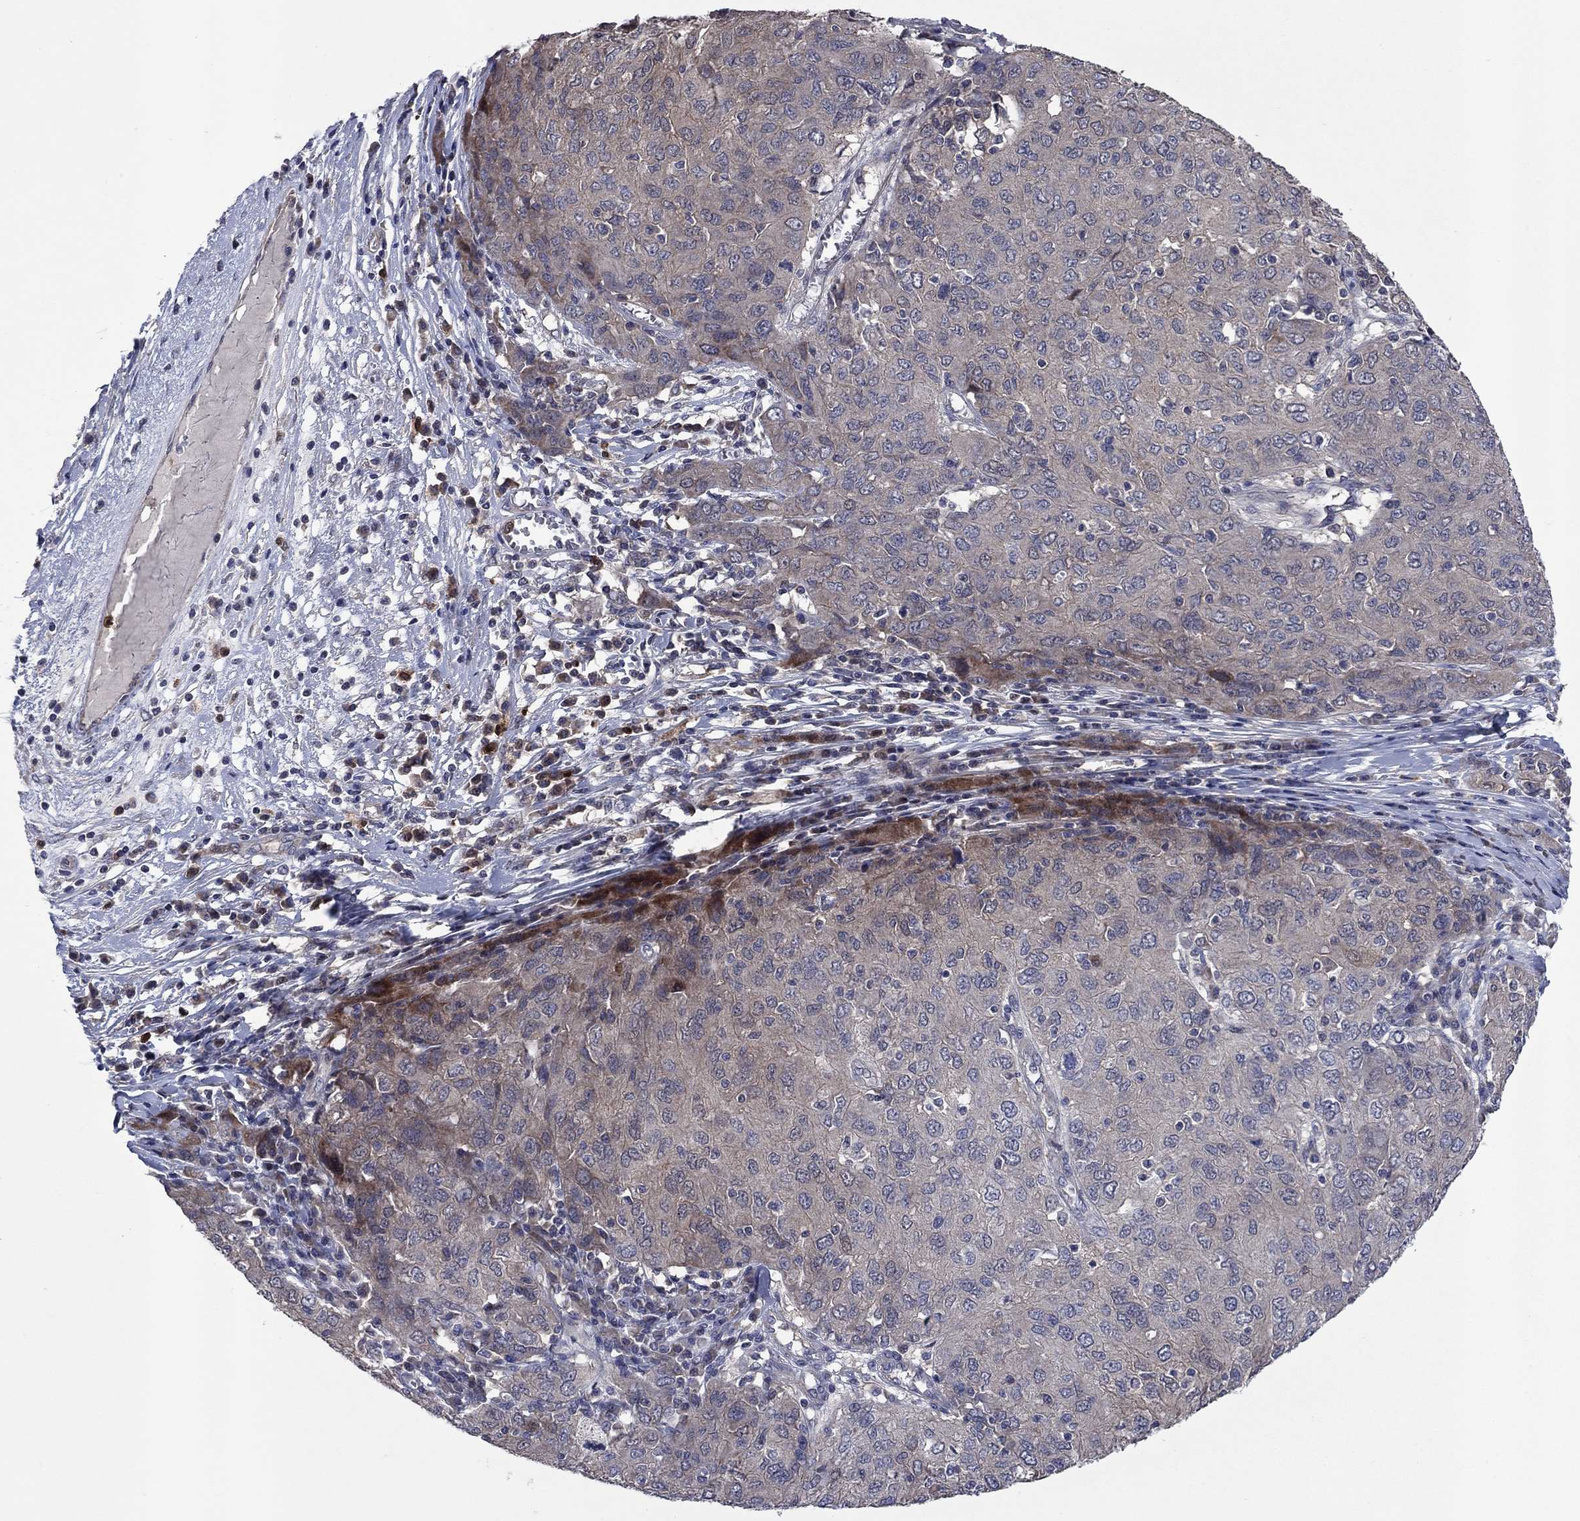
{"staining": {"intensity": "moderate", "quantity": "<25%", "location": "cytoplasmic/membranous"}, "tissue": "ovarian cancer", "cell_type": "Tumor cells", "image_type": "cancer", "snomed": [{"axis": "morphology", "description": "Carcinoma, endometroid"}, {"axis": "topography", "description": "Ovary"}], "caption": "Endometroid carcinoma (ovarian) tissue demonstrates moderate cytoplasmic/membranous positivity in about <25% of tumor cells The protein is stained brown, and the nuclei are stained in blue (DAB IHC with brightfield microscopy, high magnification).", "gene": "MSRB1", "patient": {"sex": "female", "age": 50}}